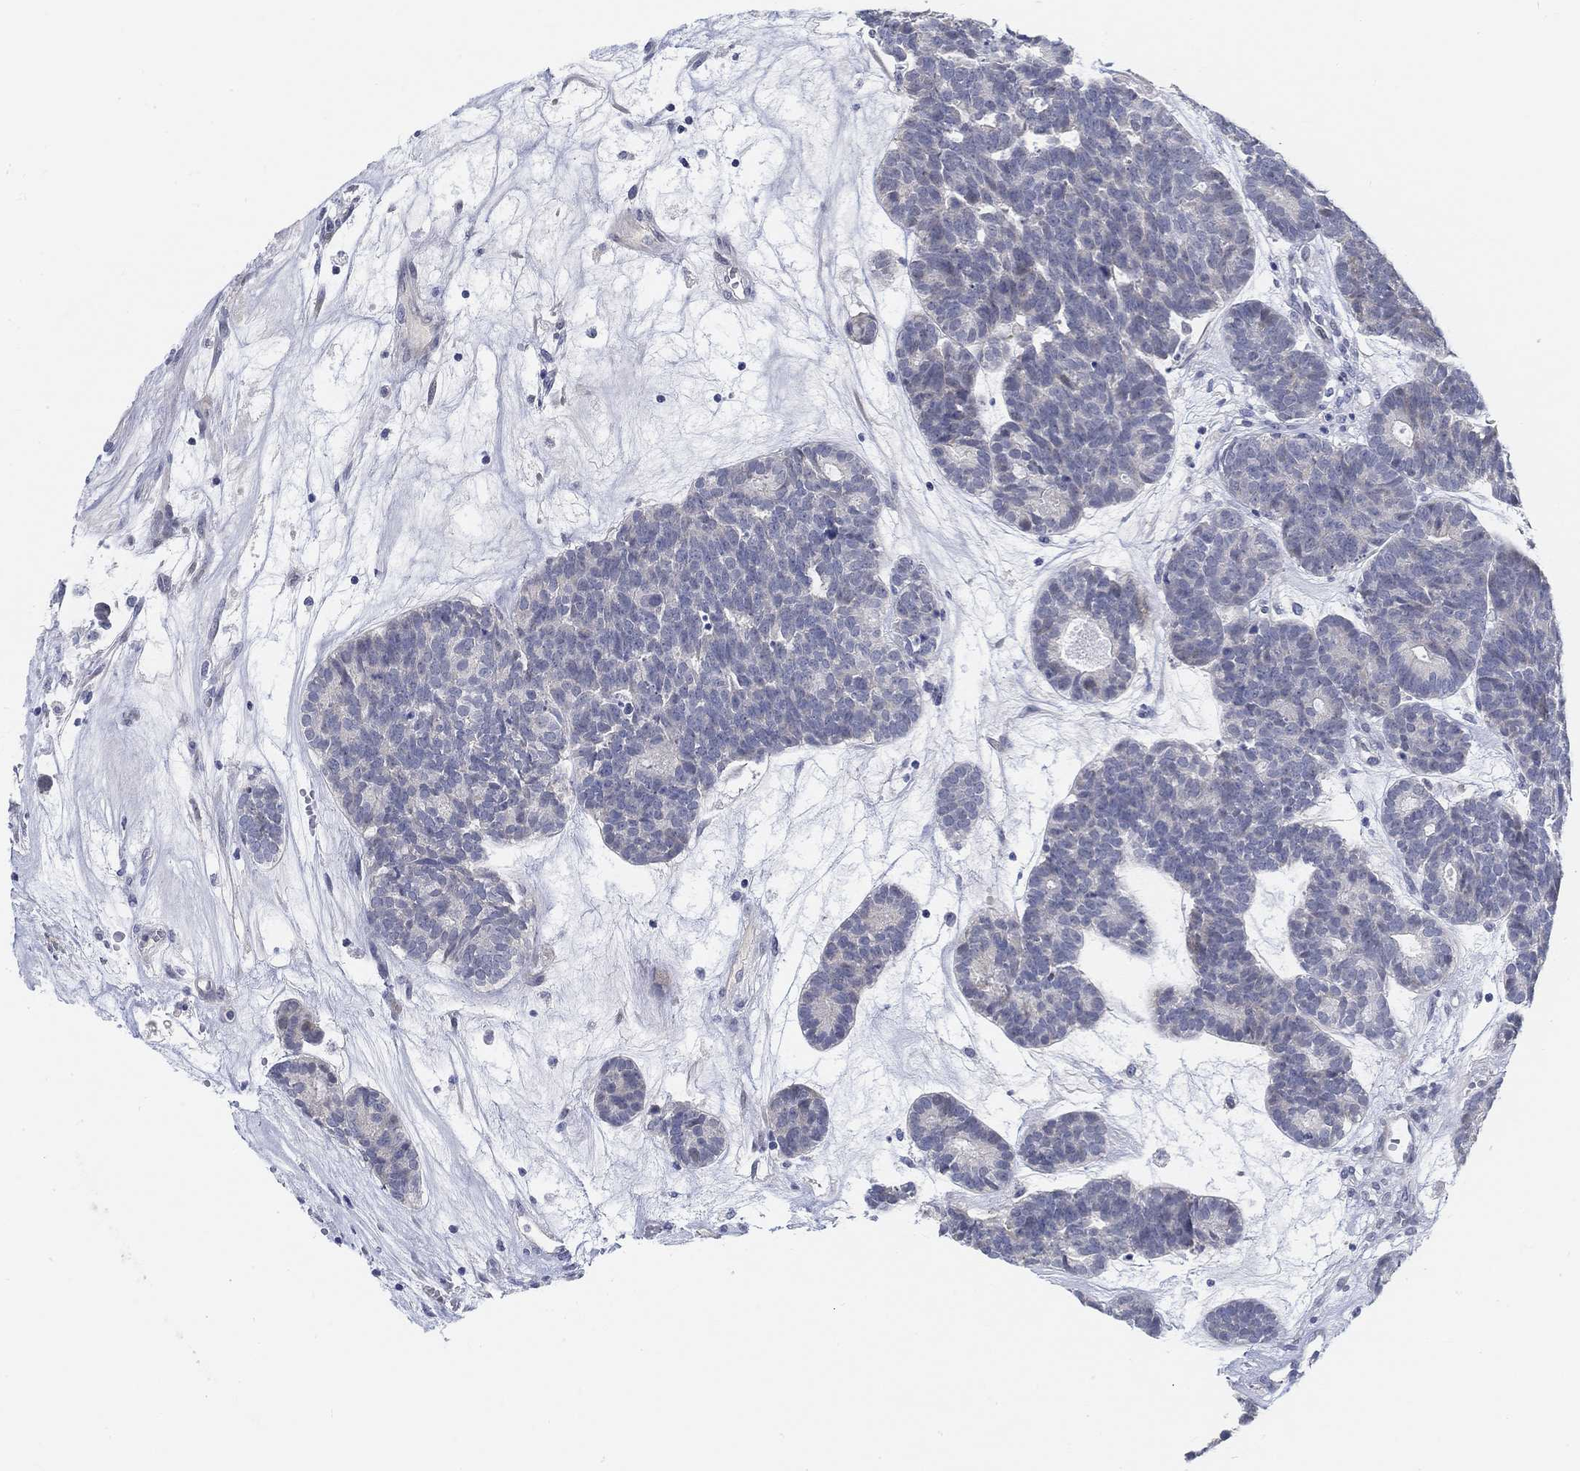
{"staining": {"intensity": "negative", "quantity": "none", "location": "none"}, "tissue": "head and neck cancer", "cell_type": "Tumor cells", "image_type": "cancer", "snomed": [{"axis": "morphology", "description": "Adenocarcinoma, NOS"}, {"axis": "topography", "description": "Head-Neck"}], "caption": "Tumor cells show no significant positivity in adenocarcinoma (head and neck).", "gene": "SNTG2", "patient": {"sex": "female", "age": 81}}